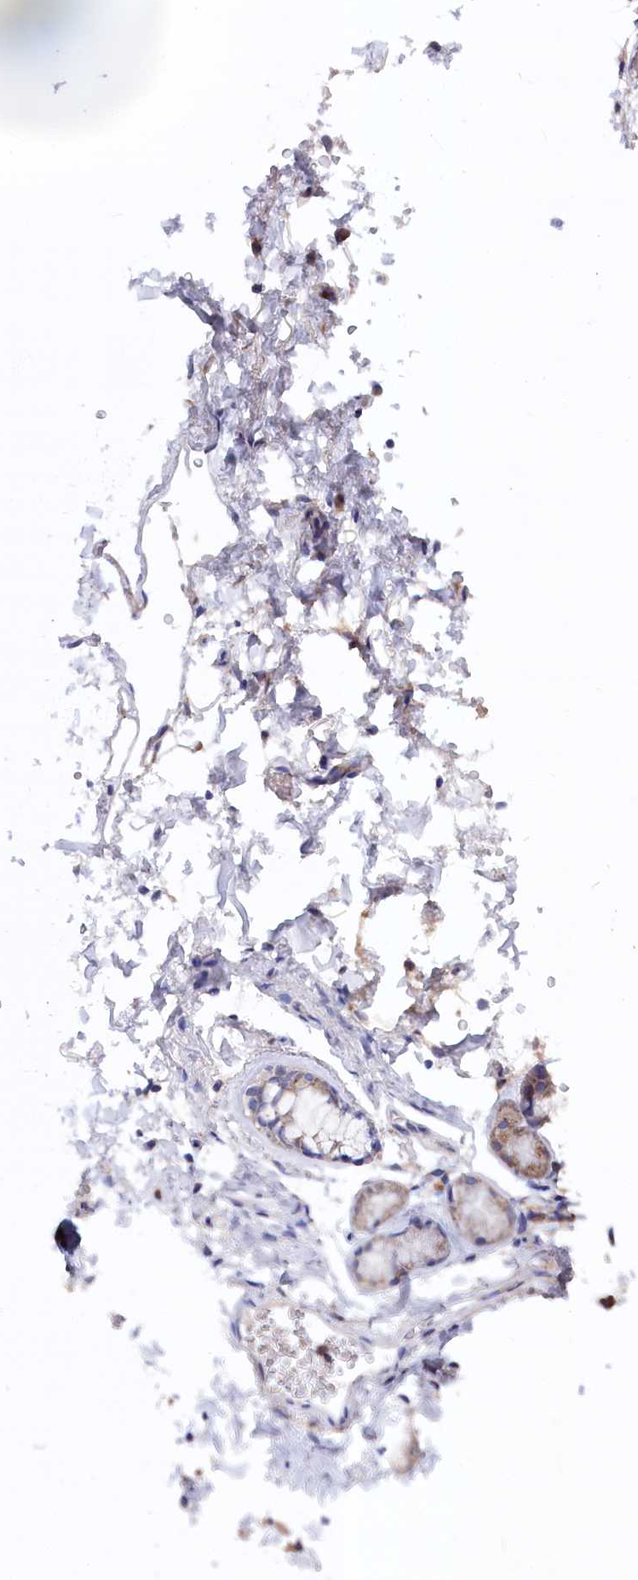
{"staining": {"intensity": "weak", "quantity": "25%-75%", "location": "cytoplasmic/membranous"}, "tissue": "adipose tissue", "cell_type": "Adipocytes", "image_type": "normal", "snomed": [{"axis": "morphology", "description": "Normal tissue, NOS"}, {"axis": "topography", "description": "Lymph node"}, {"axis": "topography", "description": "Bronchus"}], "caption": "High-power microscopy captured an immunohistochemistry histopathology image of normal adipose tissue, revealing weak cytoplasmic/membranous staining in approximately 25%-75% of adipocytes.", "gene": "GPR108", "patient": {"sex": "male", "age": 63}}